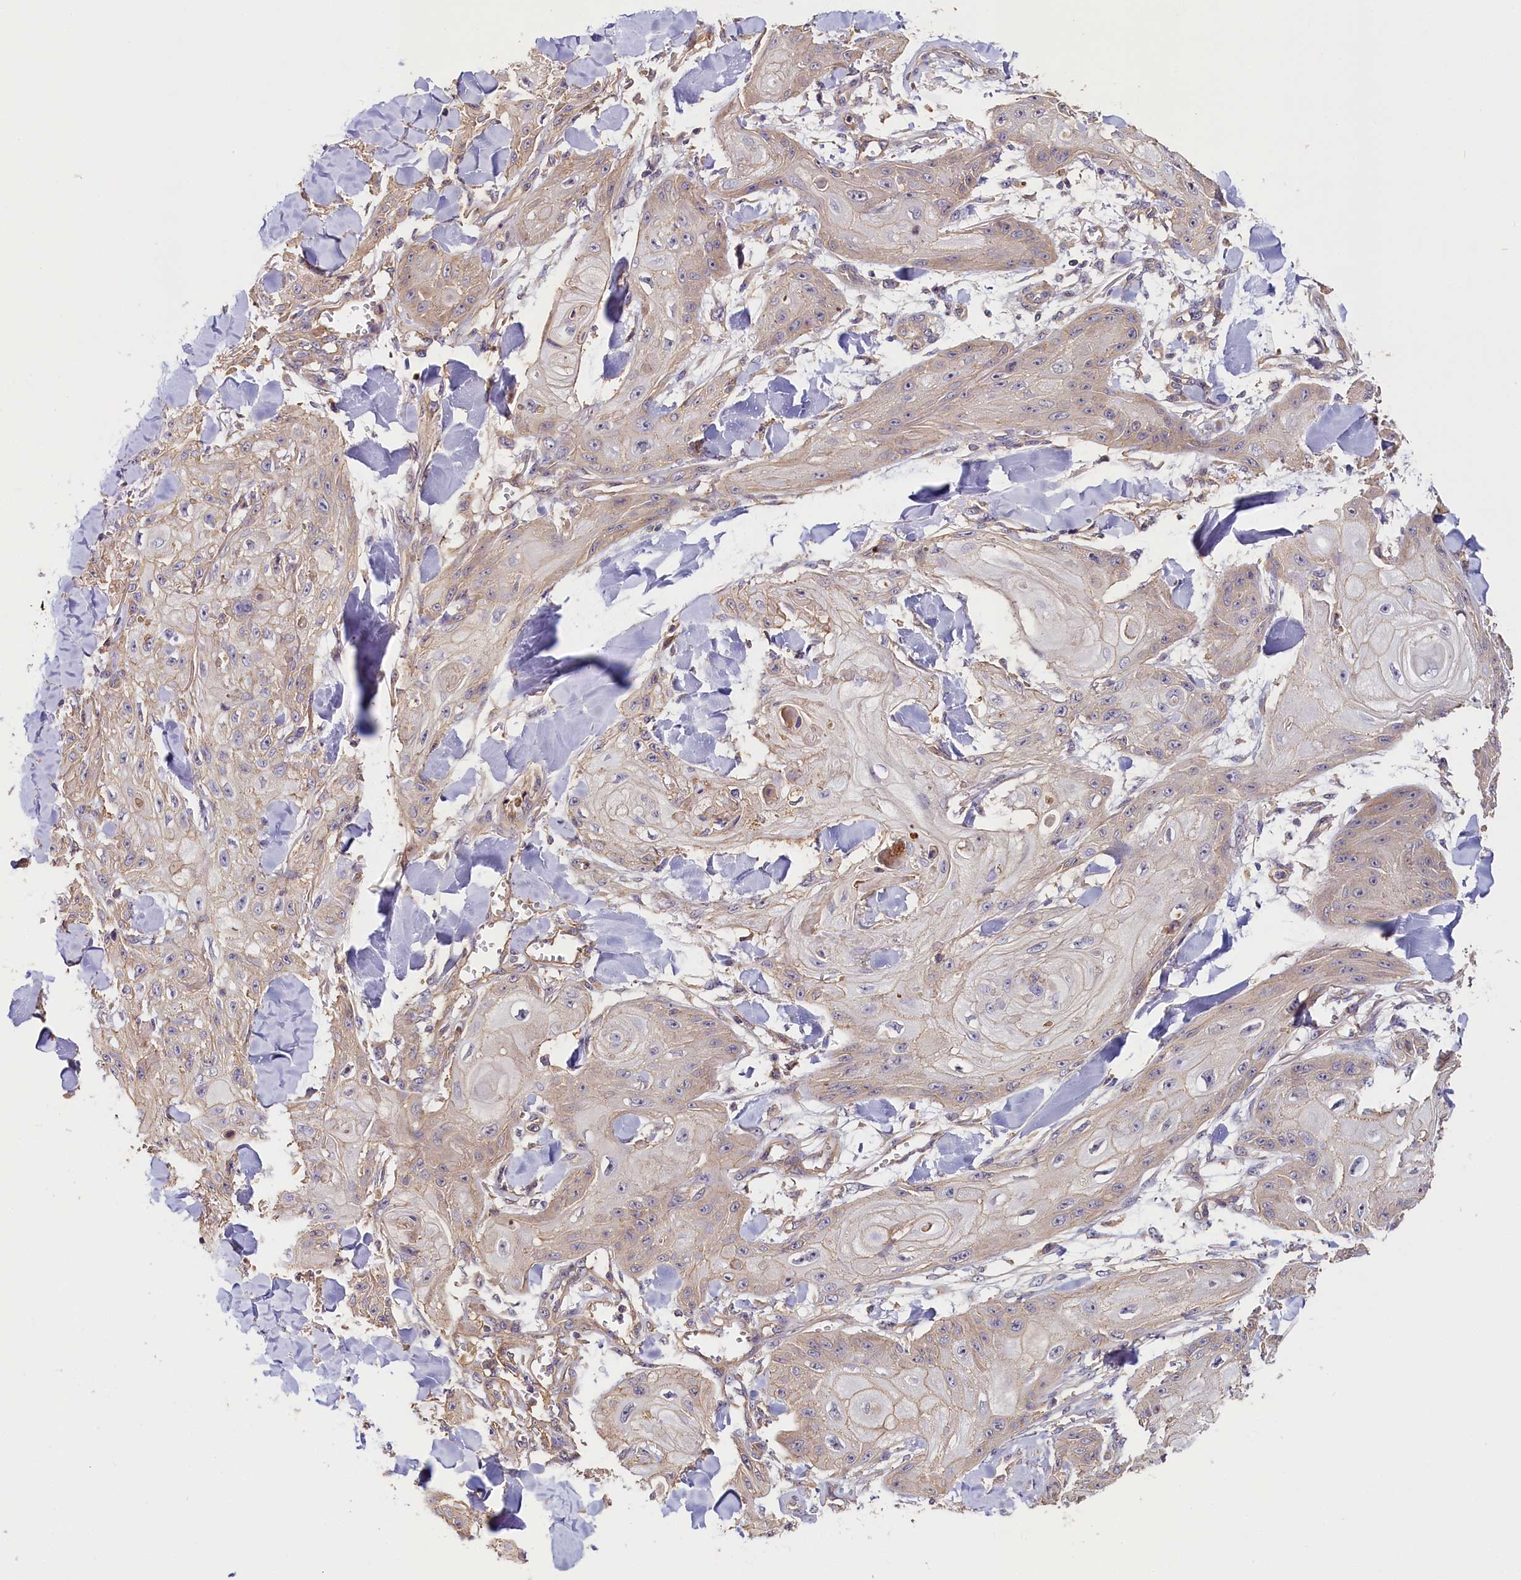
{"staining": {"intensity": "negative", "quantity": "none", "location": "none"}, "tissue": "skin cancer", "cell_type": "Tumor cells", "image_type": "cancer", "snomed": [{"axis": "morphology", "description": "Squamous cell carcinoma, NOS"}, {"axis": "topography", "description": "Skin"}], "caption": "Squamous cell carcinoma (skin) was stained to show a protein in brown. There is no significant staining in tumor cells.", "gene": "KATNB1", "patient": {"sex": "male", "age": 74}}